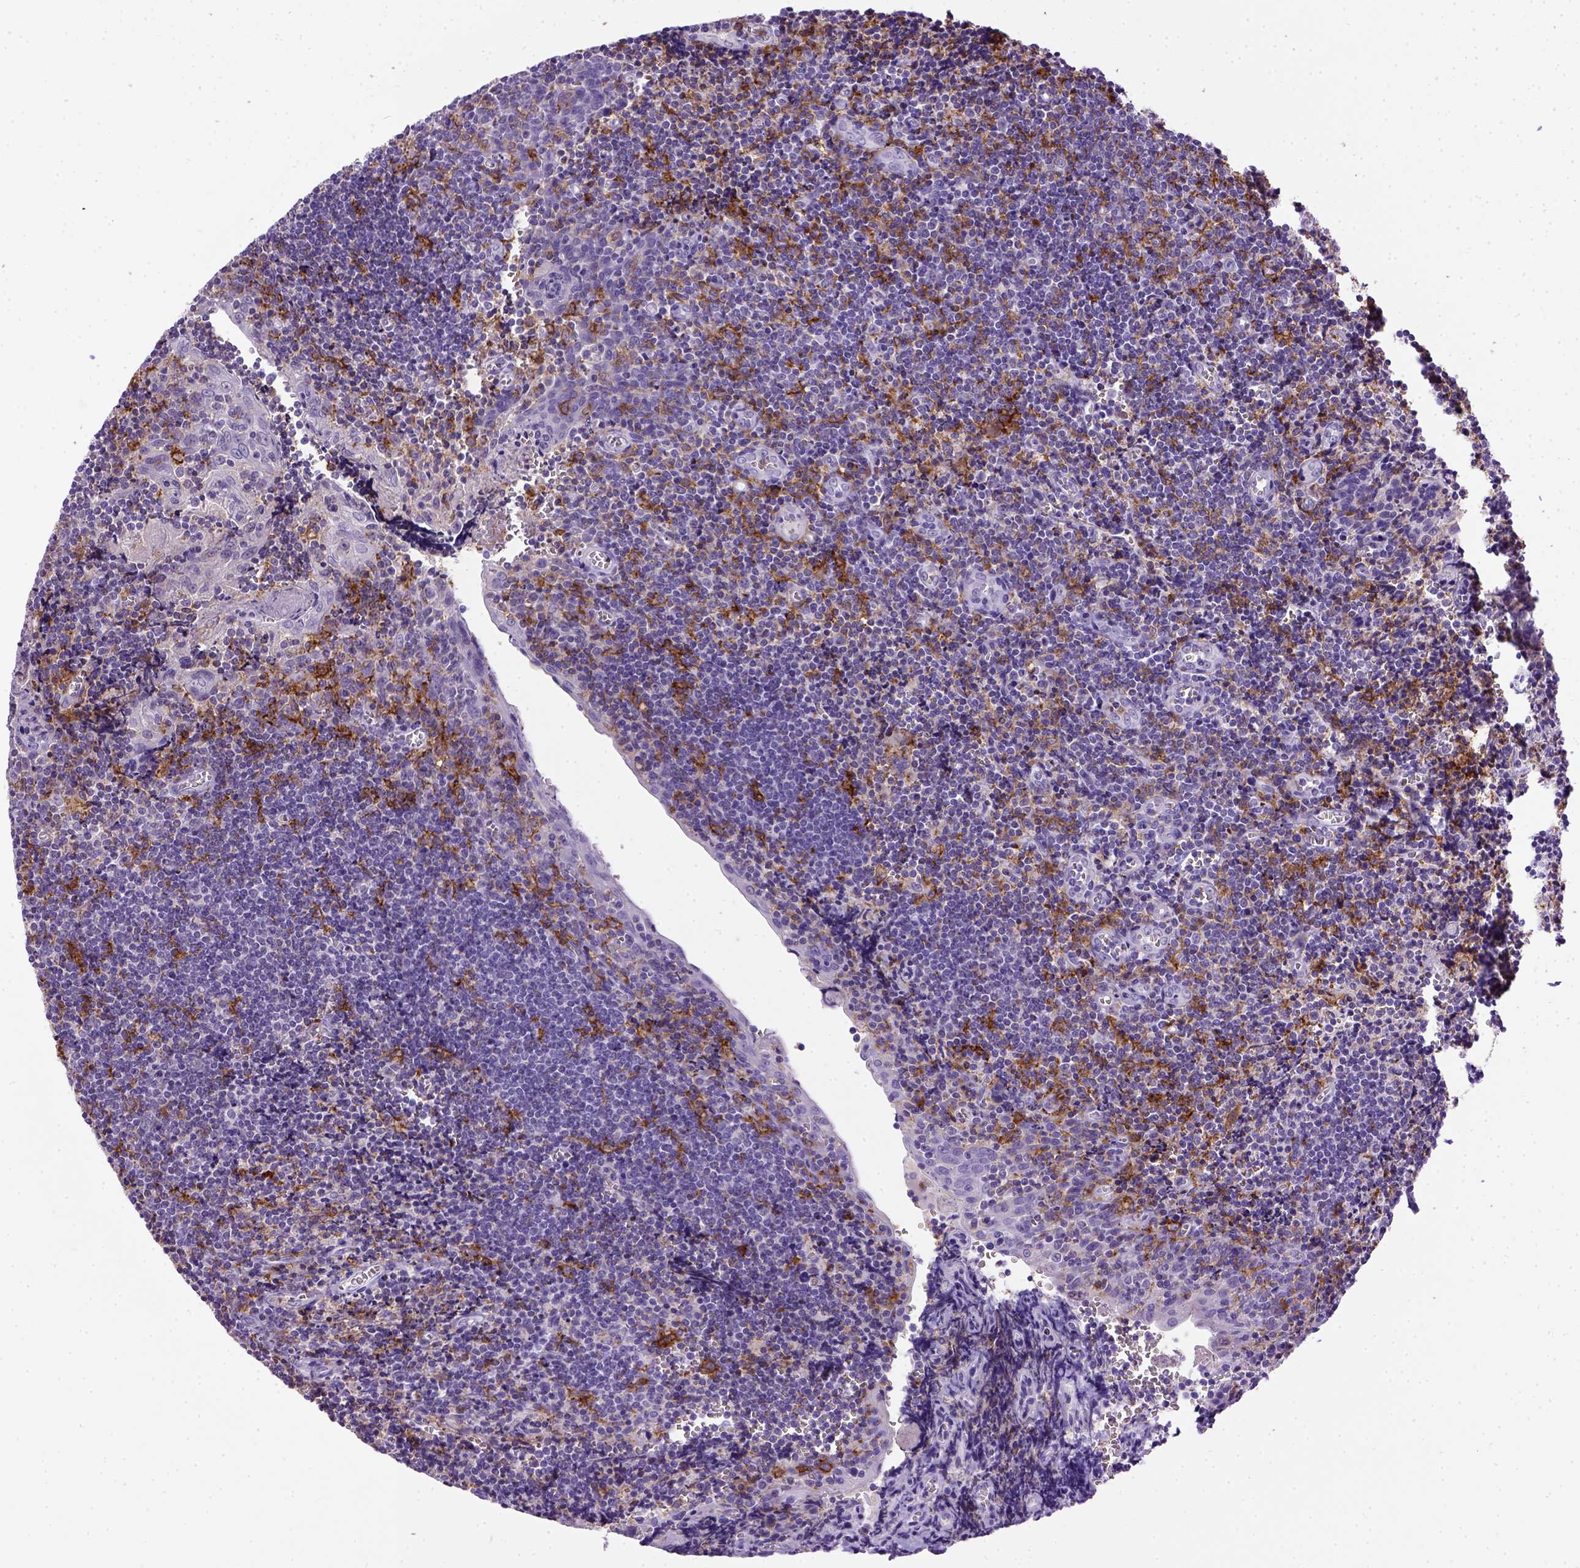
{"staining": {"intensity": "strong", "quantity": "<25%", "location": "cytoplasmic/membranous"}, "tissue": "tonsil", "cell_type": "Germinal center cells", "image_type": "normal", "snomed": [{"axis": "morphology", "description": "Normal tissue, NOS"}, {"axis": "morphology", "description": "Inflammation, NOS"}, {"axis": "topography", "description": "Tonsil"}], "caption": "Immunohistochemical staining of unremarkable tonsil reveals medium levels of strong cytoplasmic/membranous expression in about <25% of germinal center cells. Ihc stains the protein of interest in brown and the nuclei are stained blue.", "gene": "ITGAX", "patient": {"sex": "female", "age": 31}}